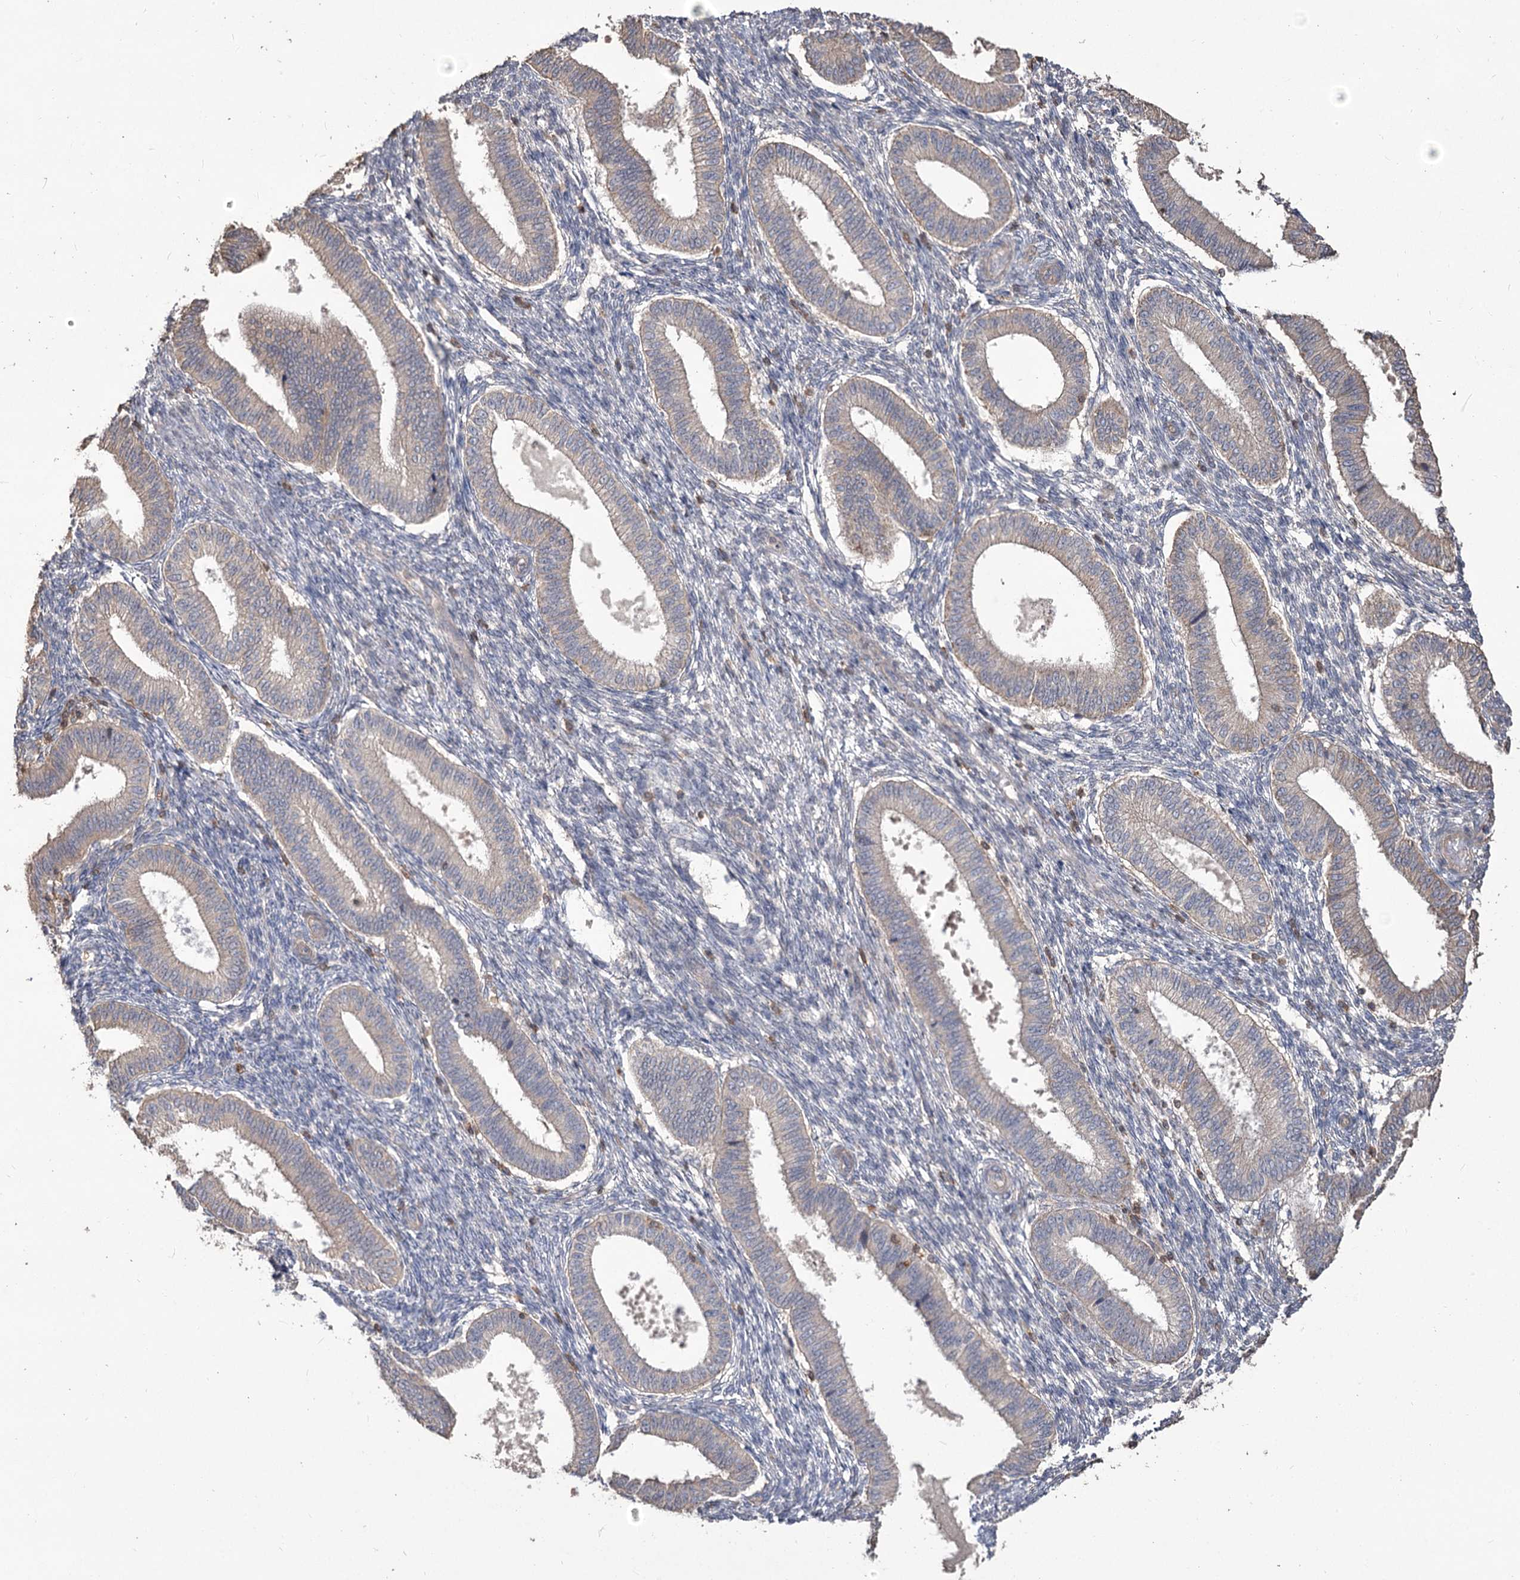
{"staining": {"intensity": "negative", "quantity": "none", "location": "none"}, "tissue": "endometrium", "cell_type": "Cells in endometrial stroma", "image_type": "normal", "snomed": [{"axis": "morphology", "description": "Normal tissue, NOS"}, {"axis": "topography", "description": "Endometrium"}], "caption": "Unremarkable endometrium was stained to show a protein in brown. There is no significant positivity in cells in endometrial stroma. Brightfield microscopy of immunohistochemistry stained with DAB (brown) and hematoxylin (blue), captured at high magnification.", "gene": "STK17B", "patient": {"sex": "female", "age": 39}}